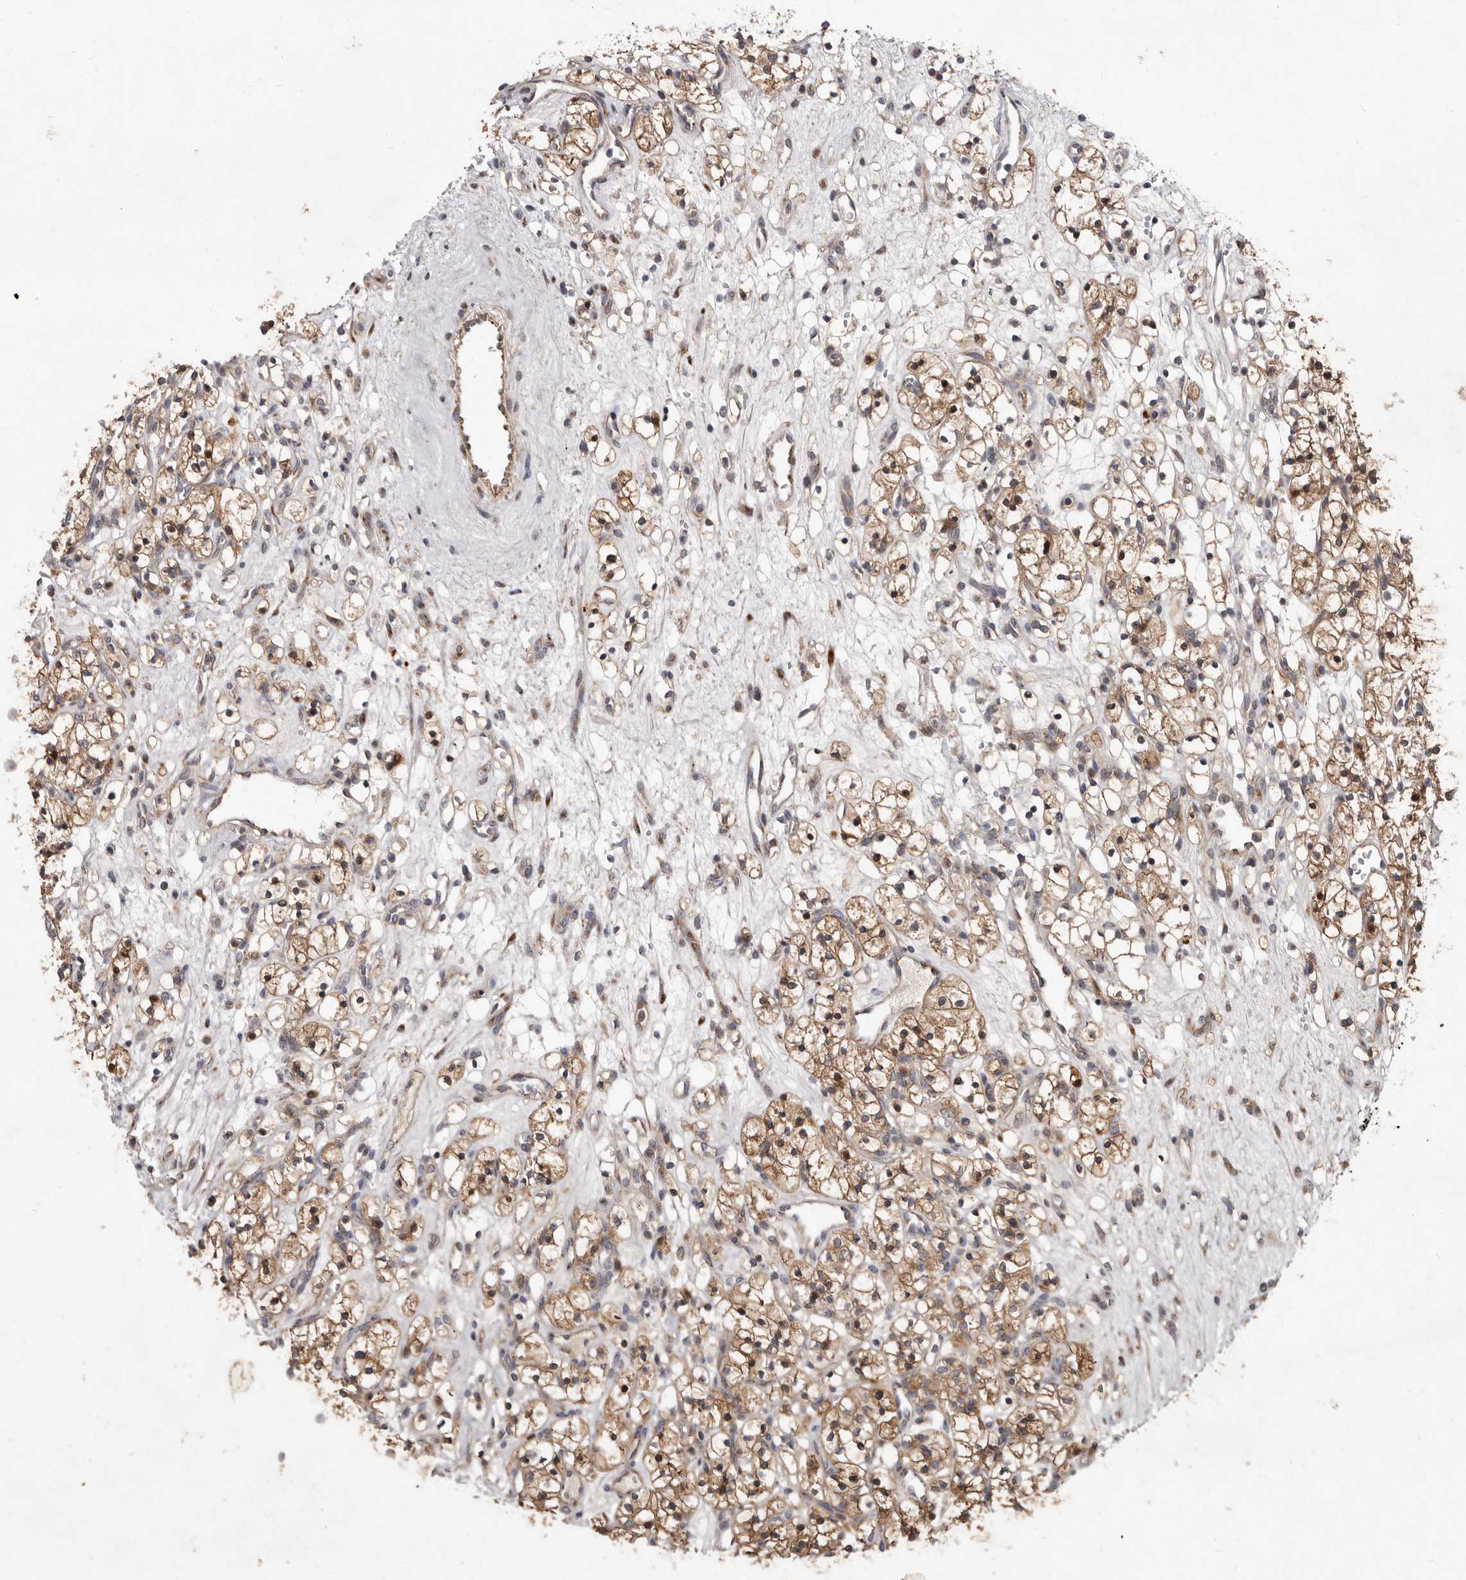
{"staining": {"intensity": "moderate", "quantity": ">75%", "location": "cytoplasmic/membranous"}, "tissue": "renal cancer", "cell_type": "Tumor cells", "image_type": "cancer", "snomed": [{"axis": "morphology", "description": "Adenocarcinoma, NOS"}, {"axis": "topography", "description": "Kidney"}], "caption": "Immunohistochemistry (IHC) staining of renal cancer (adenocarcinoma), which displays medium levels of moderate cytoplasmic/membranous positivity in about >75% of tumor cells indicating moderate cytoplasmic/membranous protein positivity. The staining was performed using DAB (3,3'-diaminobenzidine) (brown) for protein detection and nuclei were counterstained in hematoxylin (blue).", "gene": "FLAD1", "patient": {"sex": "female", "age": 57}}